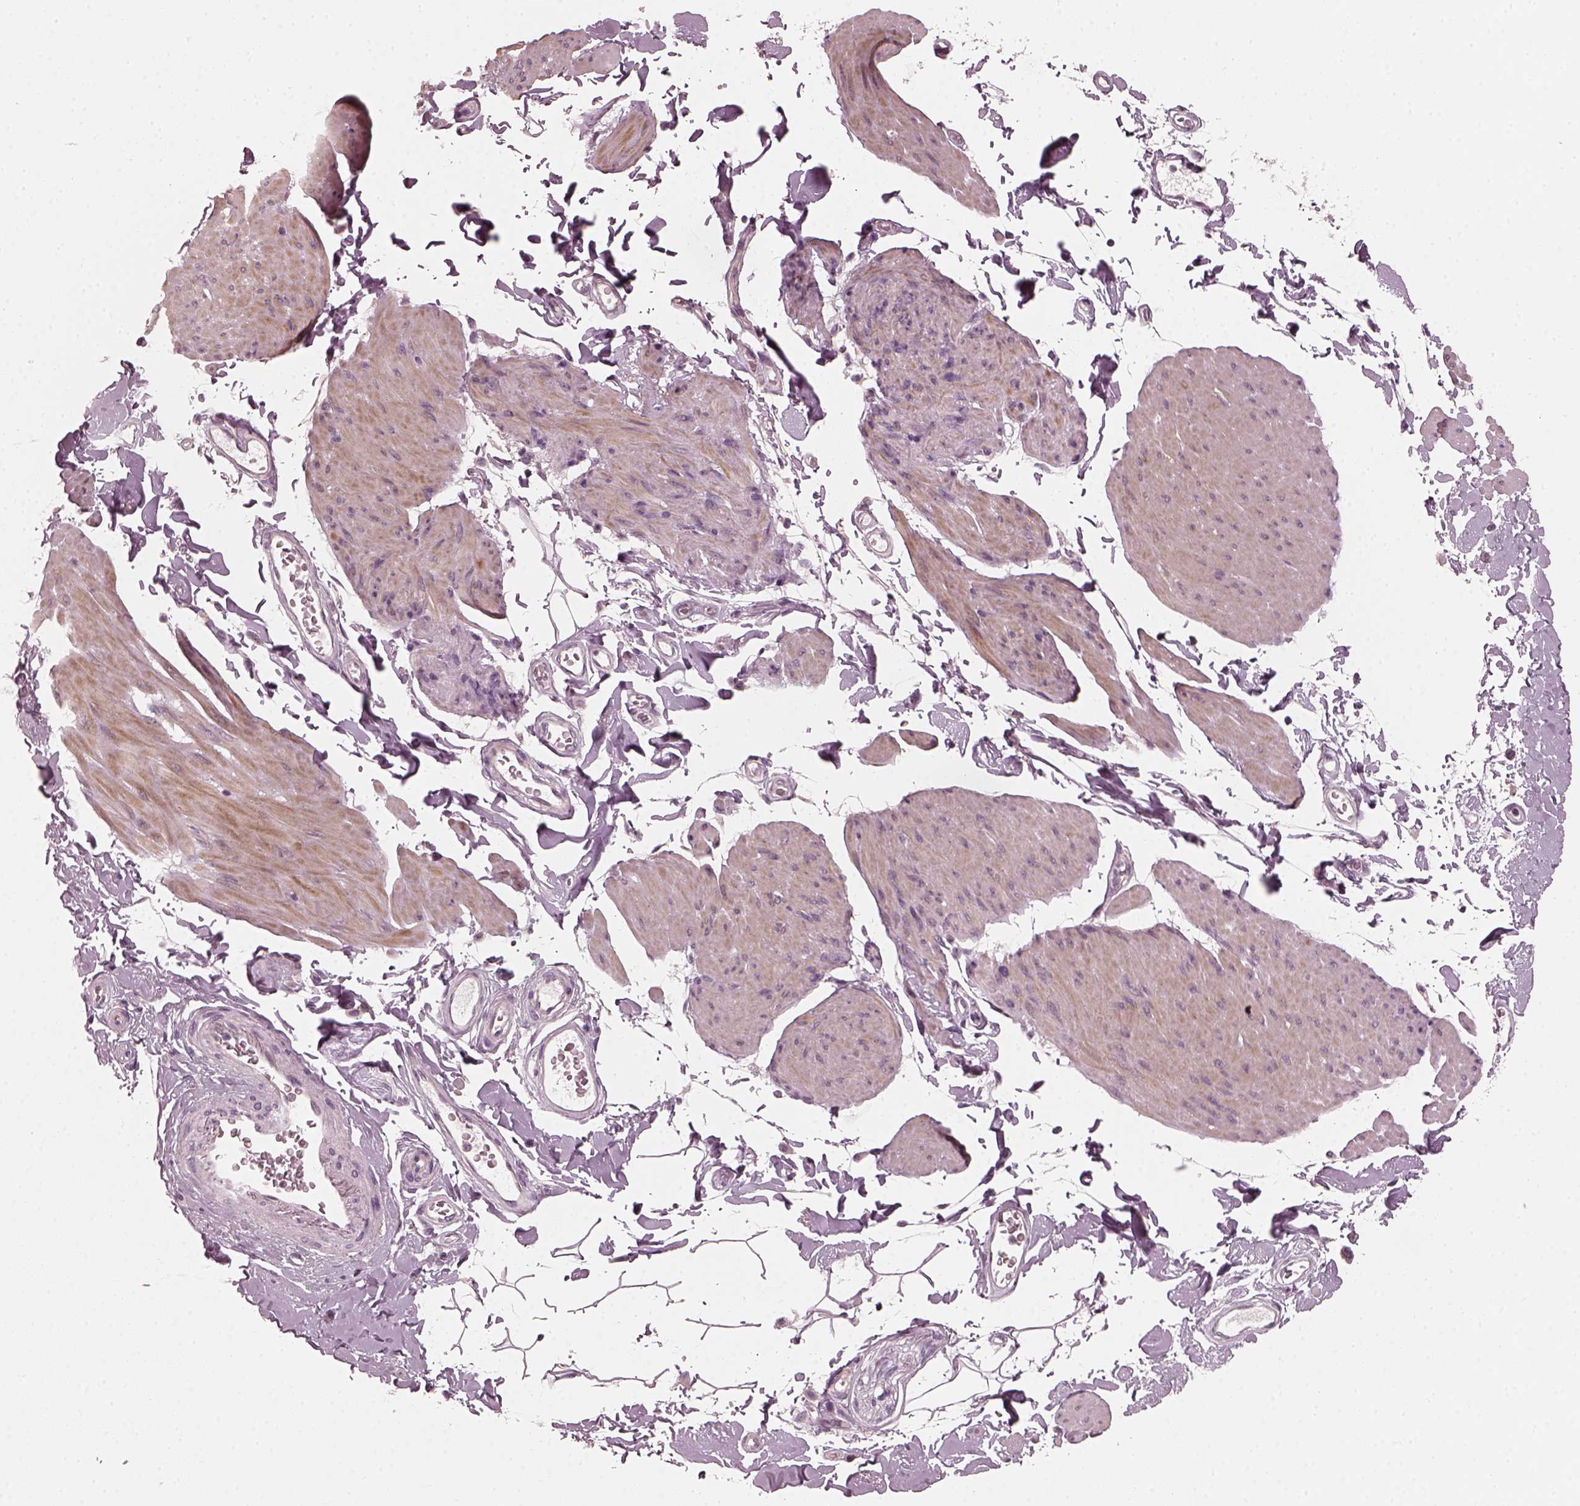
{"staining": {"intensity": "weak", "quantity": "<25%", "location": "cytoplasmic/membranous"}, "tissue": "smooth muscle", "cell_type": "Smooth muscle cells", "image_type": "normal", "snomed": [{"axis": "morphology", "description": "Normal tissue, NOS"}, {"axis": "topography", "description": "Adipose tissue"}, {"axis": "topography", "description": "Smooth muscle"}, {"axis": "topography", "description": "Peripheral nerve tissue"}], "caption": "This is an IHC histopathology image of normal human smooth muscle. There is no staining in smooth muscle cells.", "gene": "CHIT1", "patient": {"sex": "male", "age": 83}}